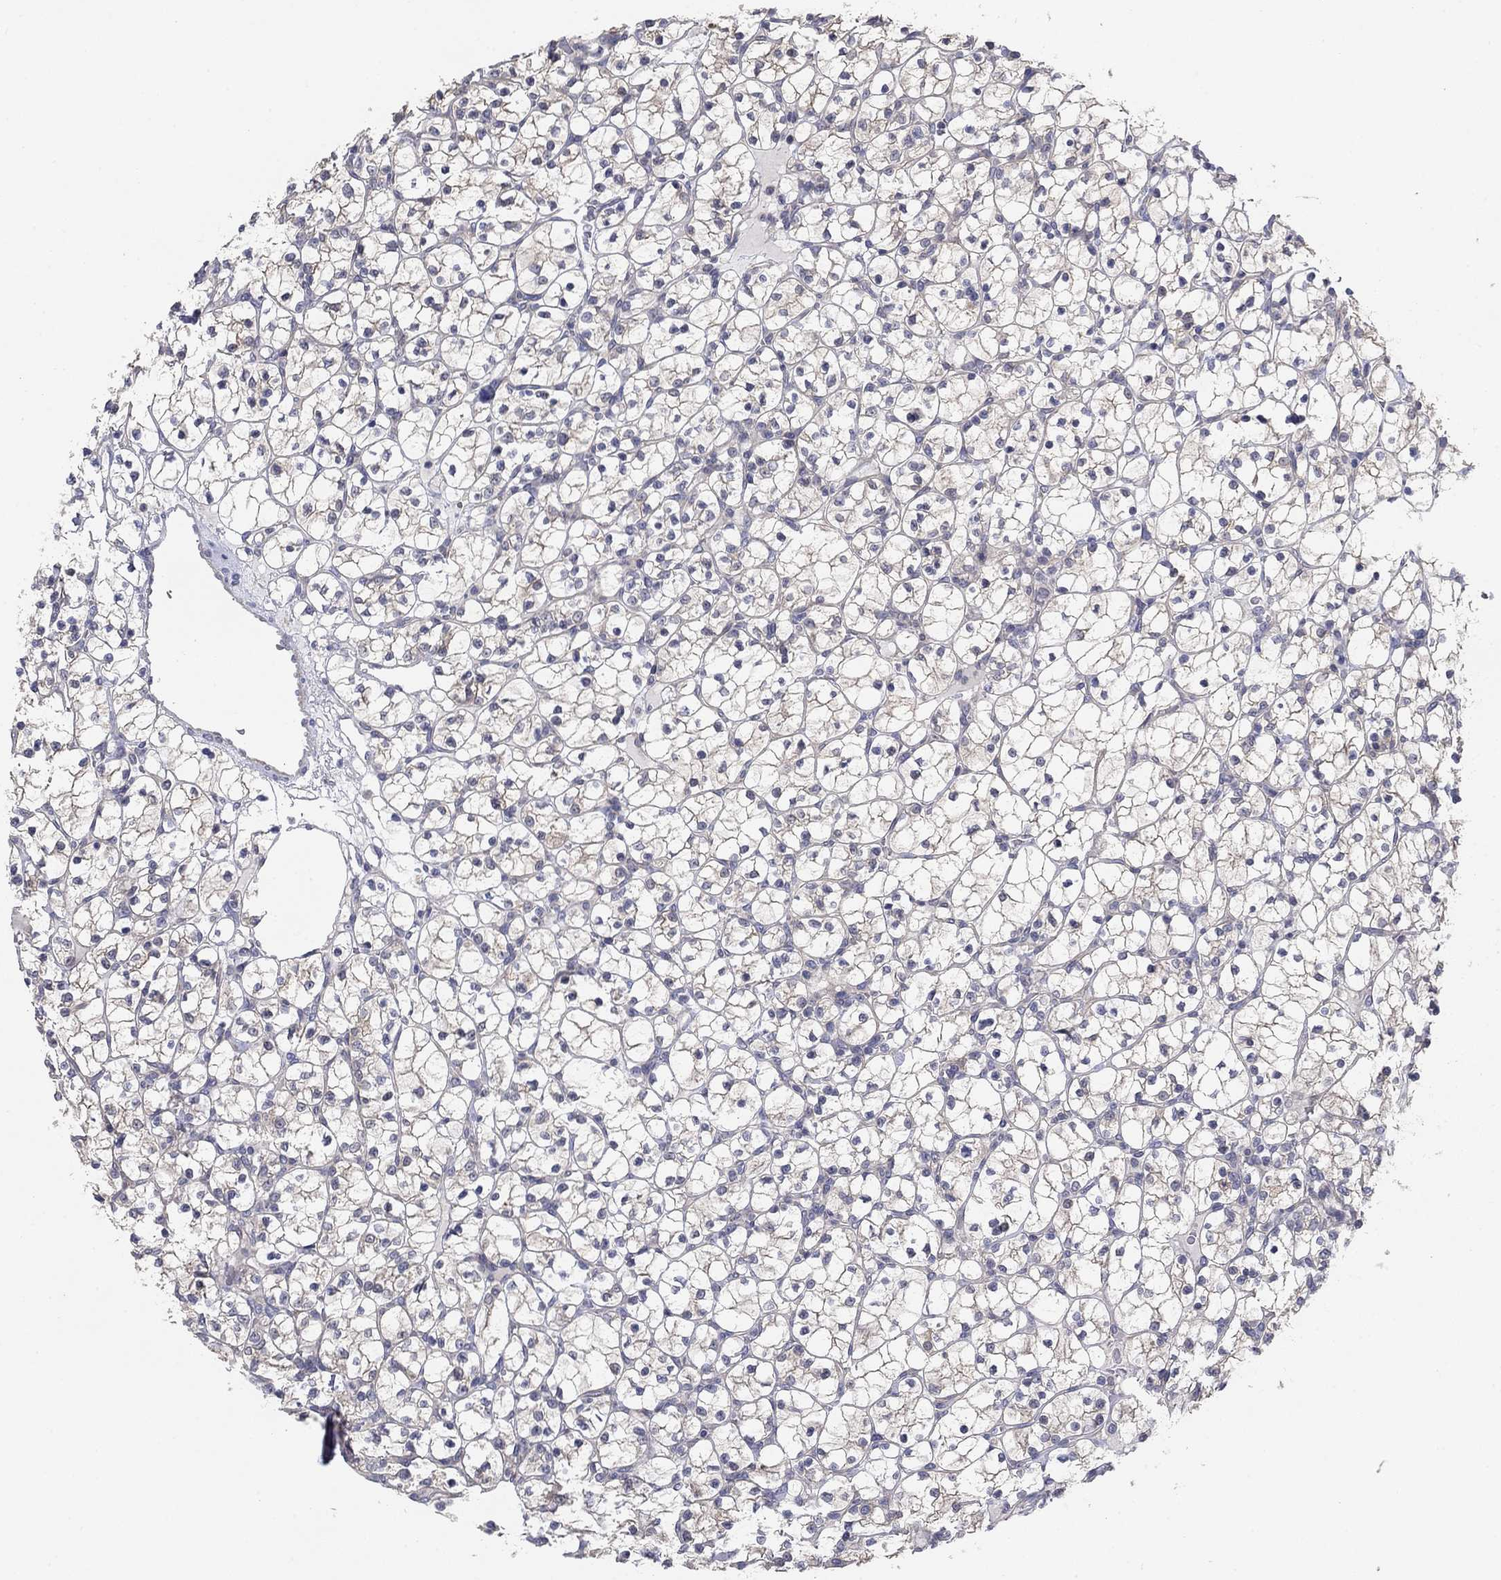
{"staining": {"intensity": "negative", "quantity": "none", "location": "none"}, "tissue": "renal cancer", "cell_type": "Tumor cells", "image_type": "cancer", "snomed": [{"axis": "morphology", "description": "Adenocarcinoma, NOS"}, {"axis": "topography", "description": "Kidney"}], "caption": "The immunohistochemistry photomicrograph has no significant staining in tumor cells of renal cancer (adenocarcinoma) tissue.", "gene": "GRK7", "patient": {"sex": "female", "age": 89}}